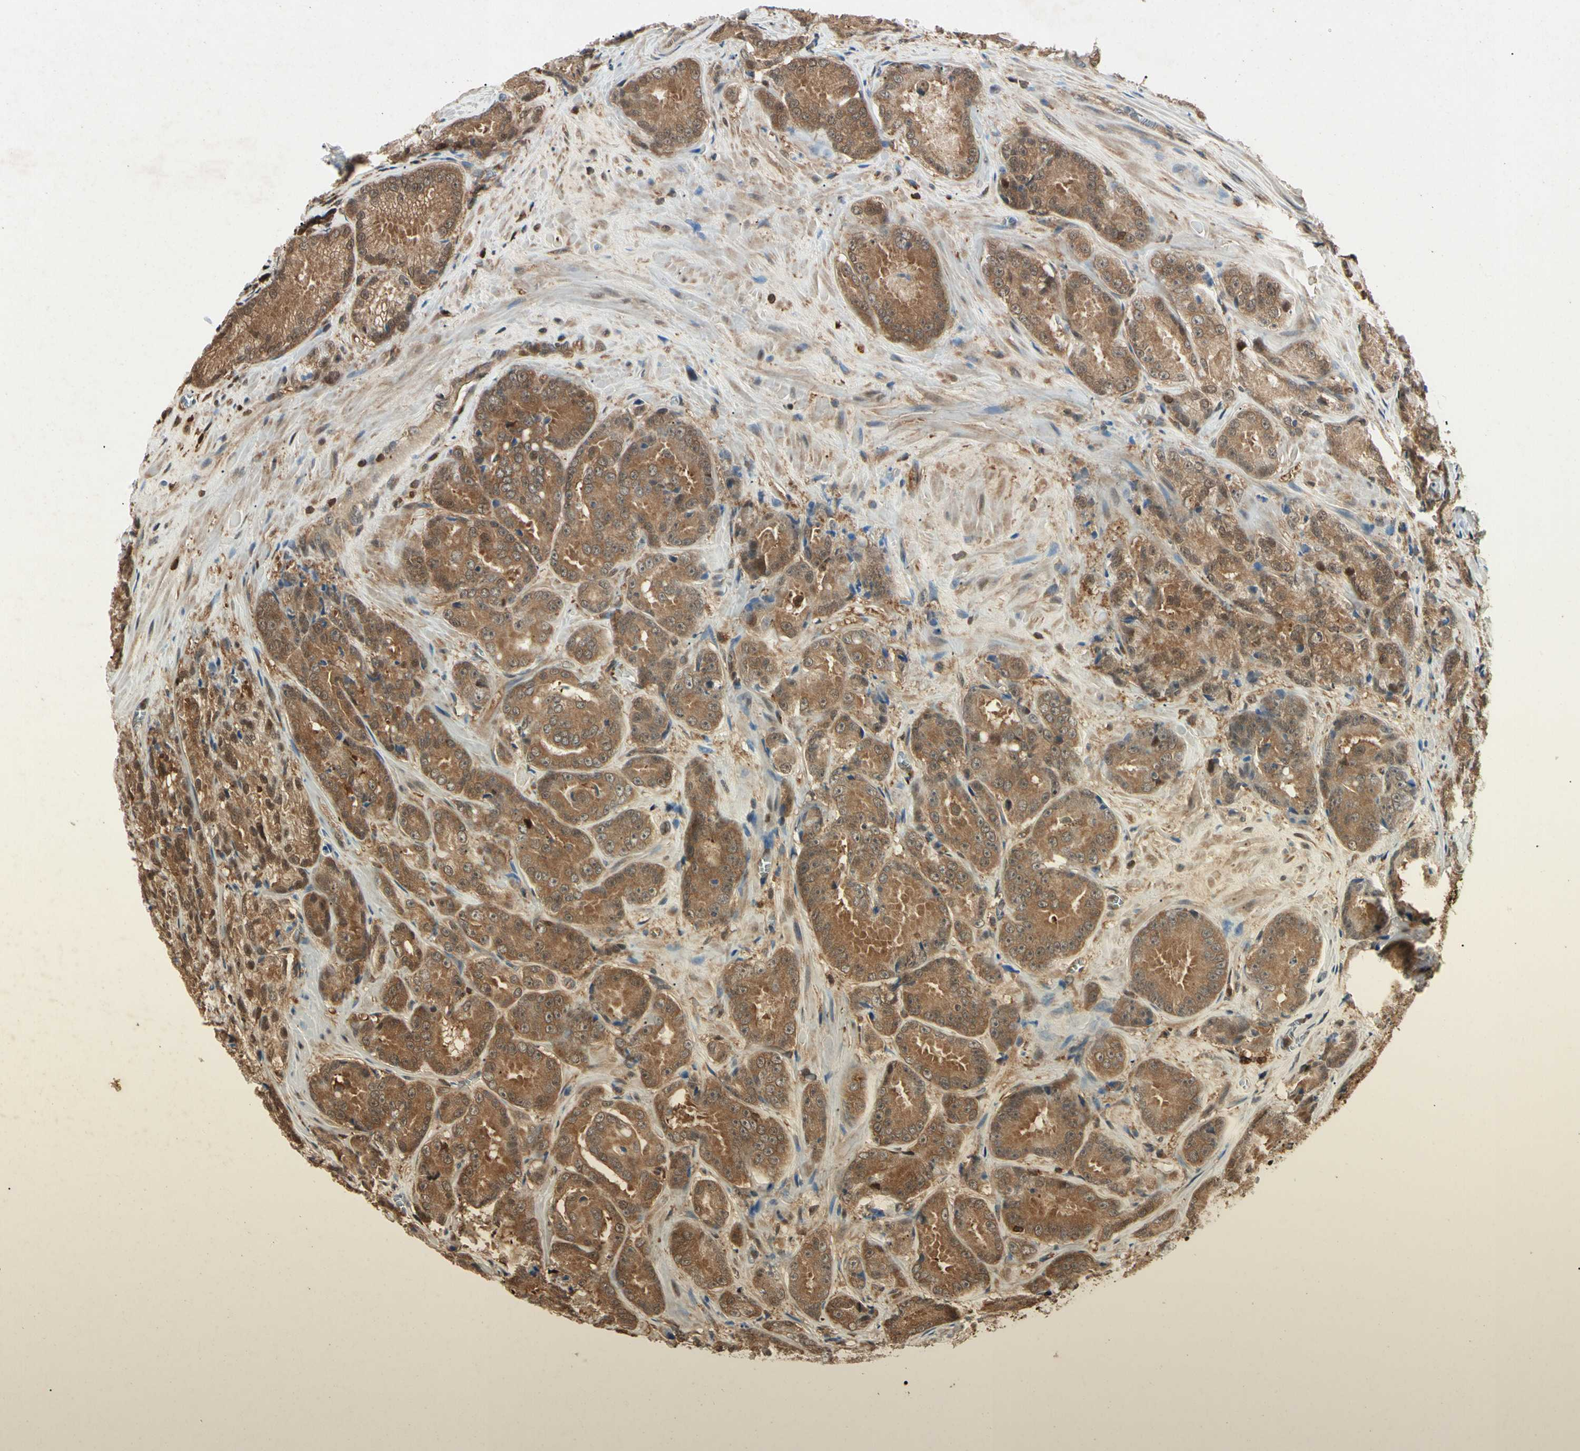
{"staining": {"intensity": "moderate", "quantity": ">75%", "location": "cytoplasmic/membranous"}, "tissue": "prostate cancer", "cell_type": "Tumor cells", "image_type": "cancer", "snomed": [{"axis": "morphology", "description": "Adenocarcinoma, High grade"}, {"axis": "topography", "description": "Prostate"}], "caption": "This photomicrograph demonstrates immunohistochemistry (IHC) staining of human prostate cancer (high-grade adenocarcinoma), with medium moderate cytoplasmic/membranous positivity in approximately >75% of tumor cells.", "gene": "YWHAQ", "patient": {"sex": "male", "age": 64}}